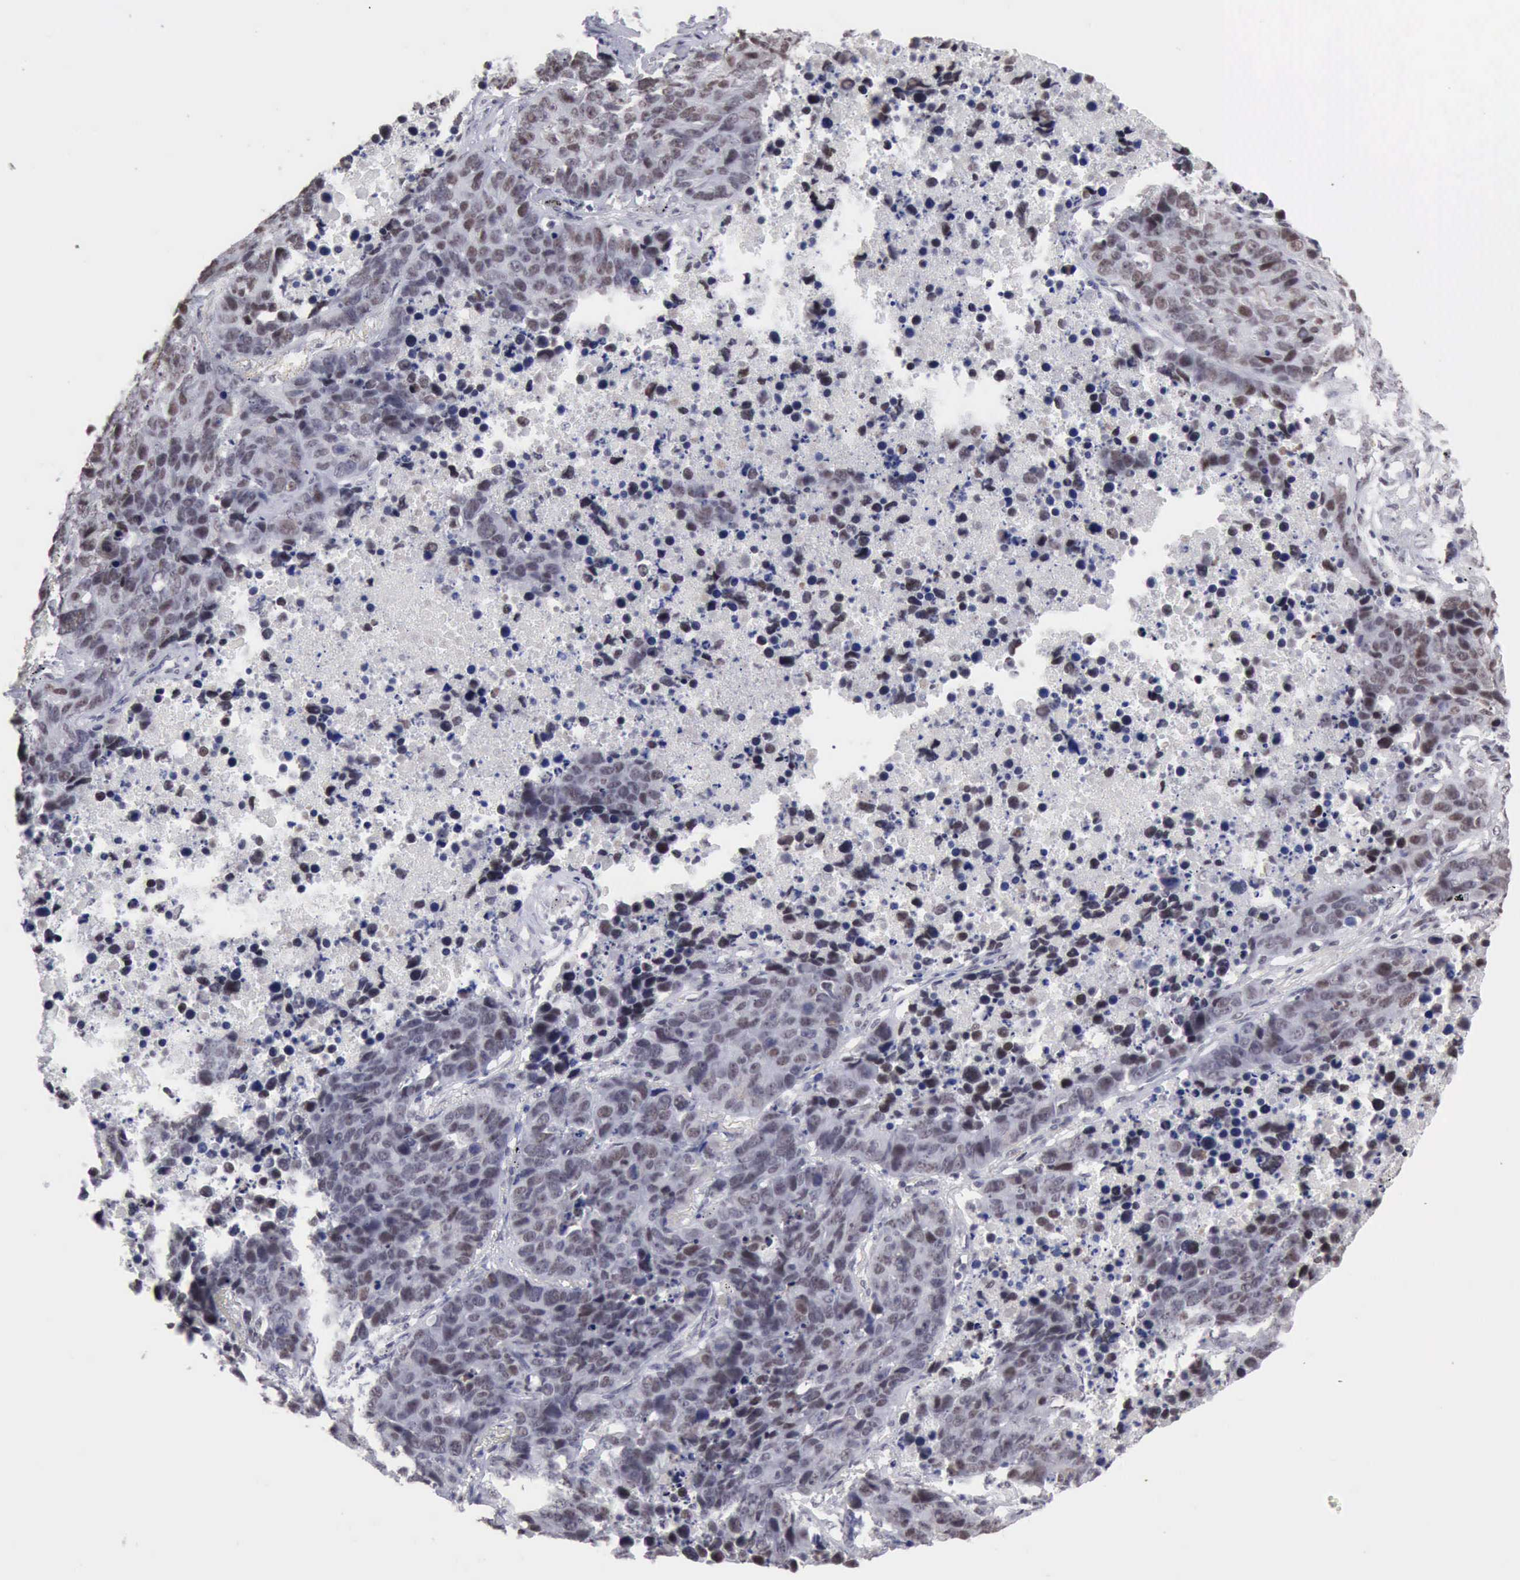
{"staining": {"intensity": "weak", "quantity": "<25%", "location": "nuclear"}, "tissue": "lung cancer", "cell_type": "Tumor cells", "image_type": "cancer", "snomed": [{"axis": "morphology", "description": "Carcinoid, malignant, NOS"}, {"axis": "topography", "description": "Lung"}], "caption": "DAB immunohistochemical staining of lung cancer displays no significant positivity in tumor cells.", "gene": "TAF1", "patient": {"sex": "male", "age": 60}}